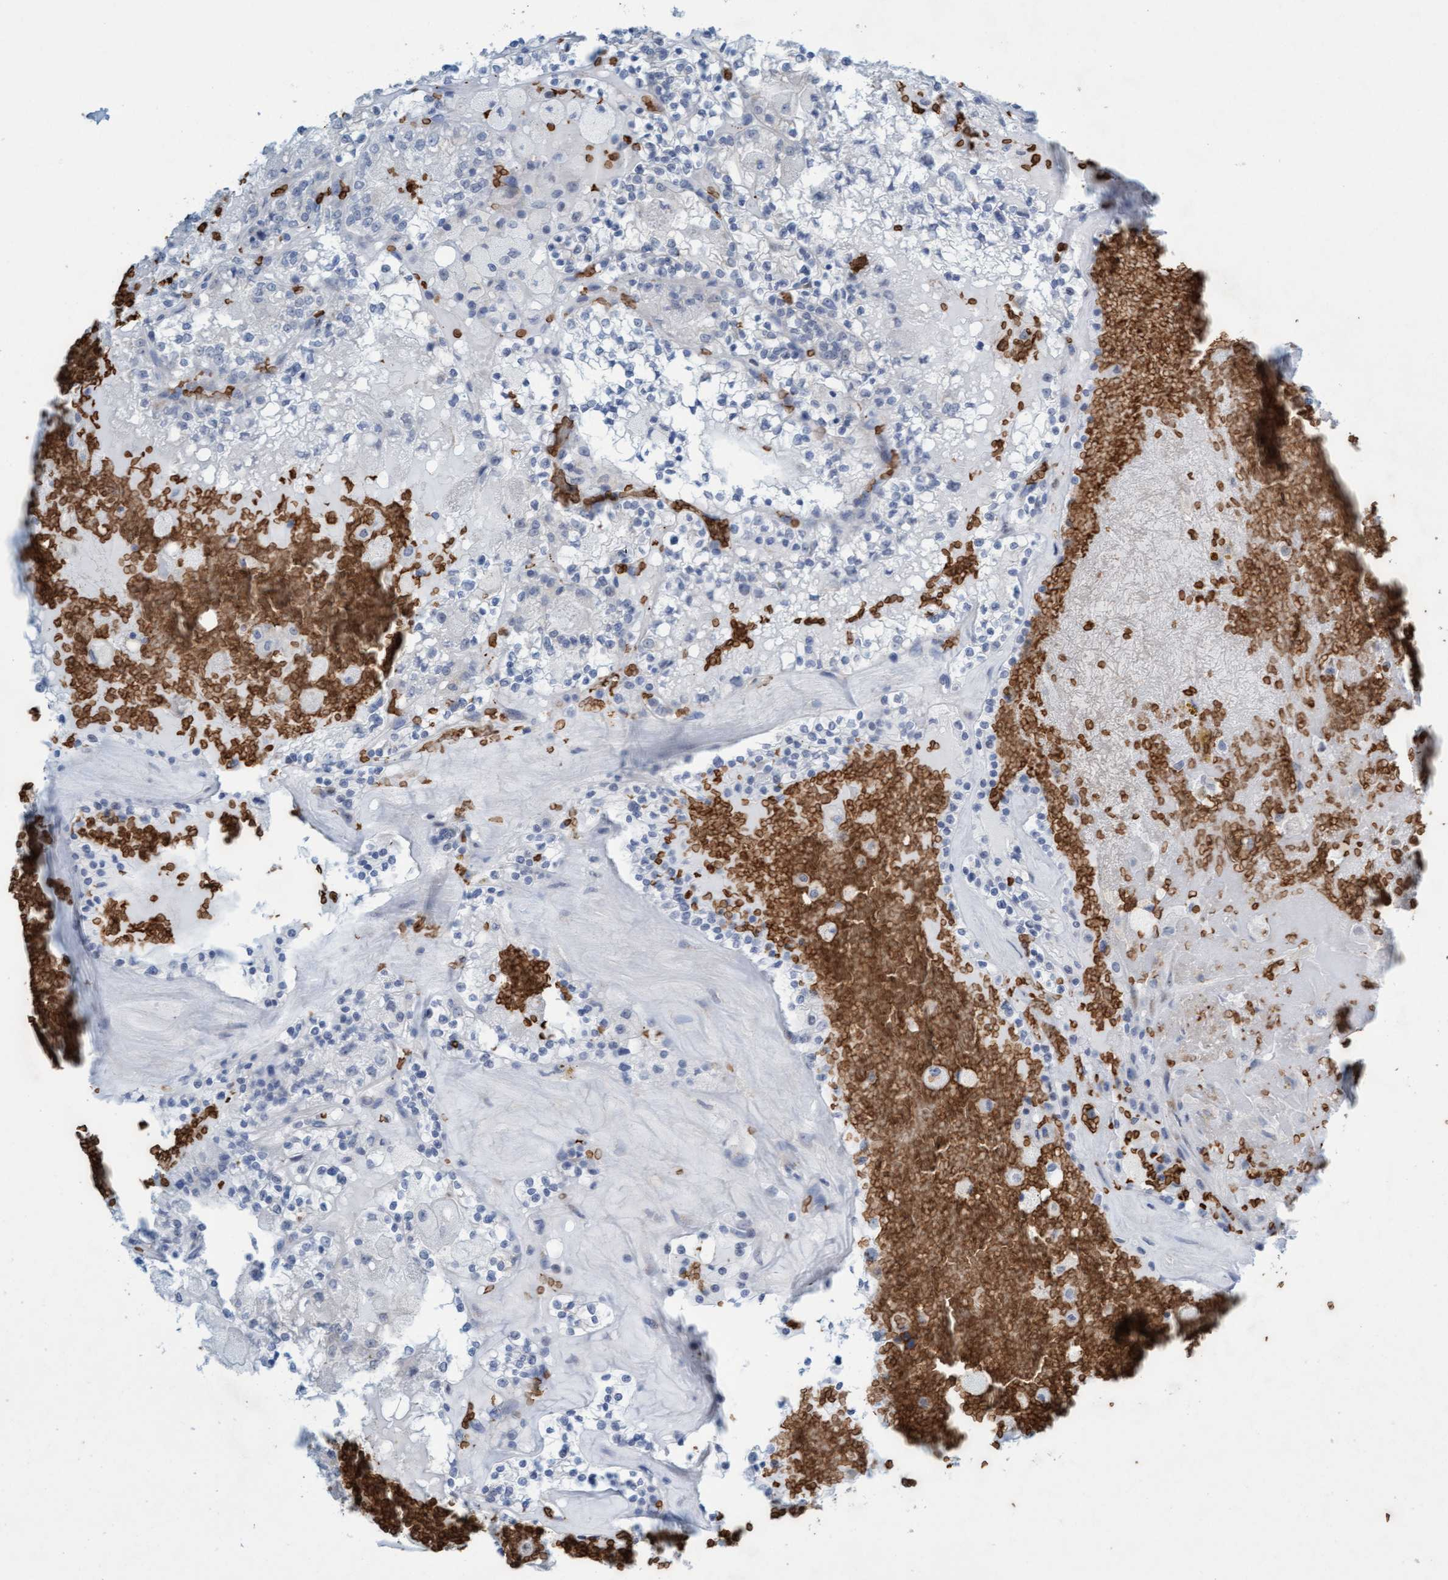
{"staining": {"intensity": "negative", "quantity": "none", "location": "none"}, "tissue": "renal cancer", "cell_type": "Tumor cells", "image_type": "cancer", "snomed": [{"axis": "morphology", "description": "Adenocarcinoma, NOS"}, {"axis": "topography", "description": "Kidney"}], "caption": "A histopathology image of renal adenocarcinoma stained for a protein shows no brown staining in tumor cells. Brightfield microscopy of IHC stained with DAB (3,3'-diaminobenzidine) (brown) and hematoxylin (blue), captured at high magnification.", "gene": "SPEM2", "patient": {"sex": "female", "age": 56}}